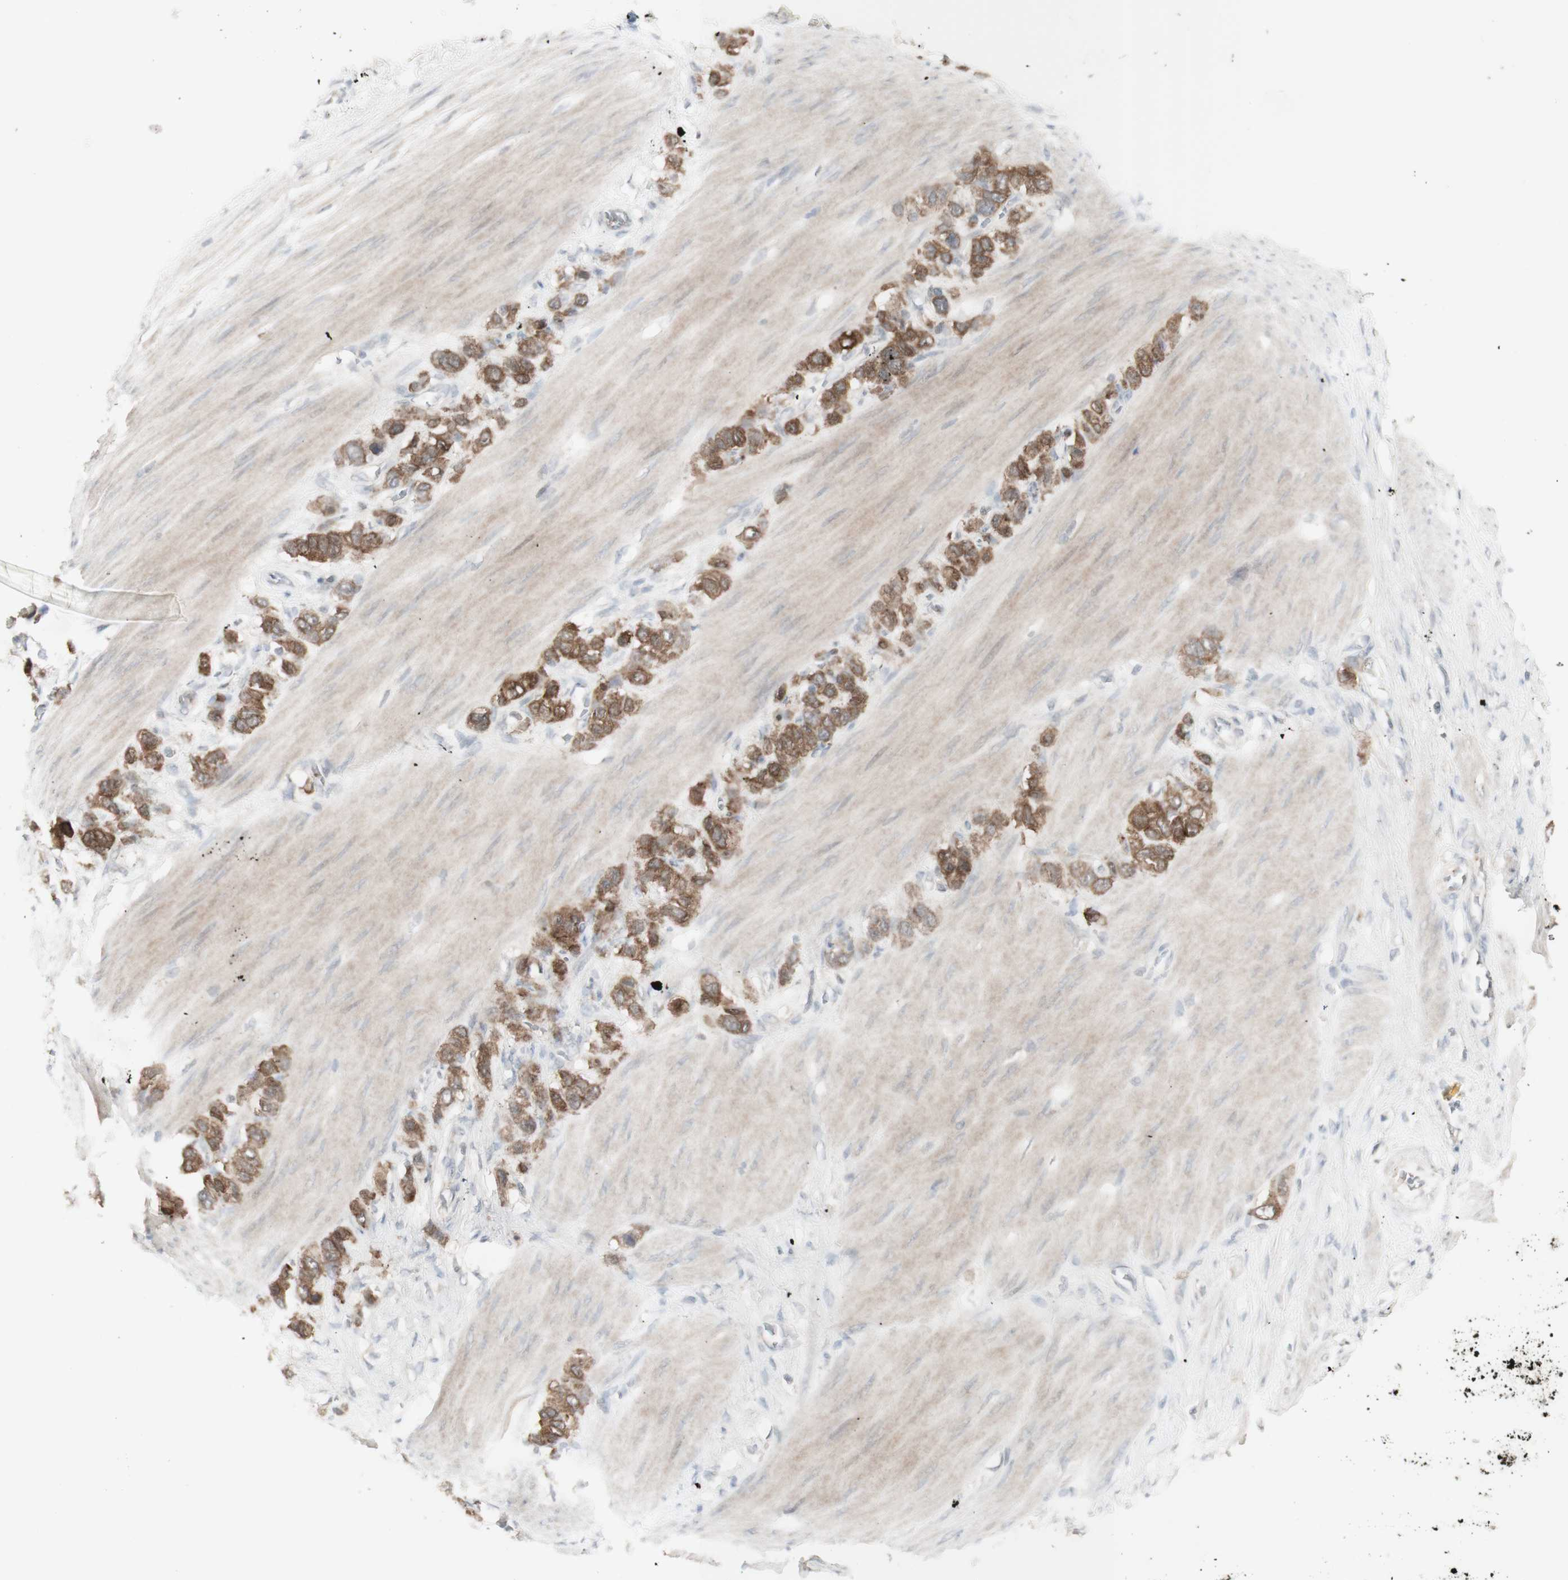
{"staining": {"intensity": "moderate", "quantity": ">75%", "location": "cytoplasmic/membranous"}, "tissue": "stomach cancer", "cell_type": "Tumor cells", "image_type": "cancer", "snomed": [{"axis": "morphology", "description": "Adenocarcinoma, NOS"}, {"axis": "morphology", "description": "Adenocarcinoma, High grade"}, {"axis": "topography", "description": "Stomach, upper"}, {"axis": "topography", "description": "Stomach, lower"}], "caption": "About >75% of tumor cells in adenocarcinoma (stomach) exhibit moderate cytoplasmic/membranous protein expression as visualized by brown immunohistochemical staining.", "gene": "C1orf116", "patient": {"sex": "female", "age": 65}}